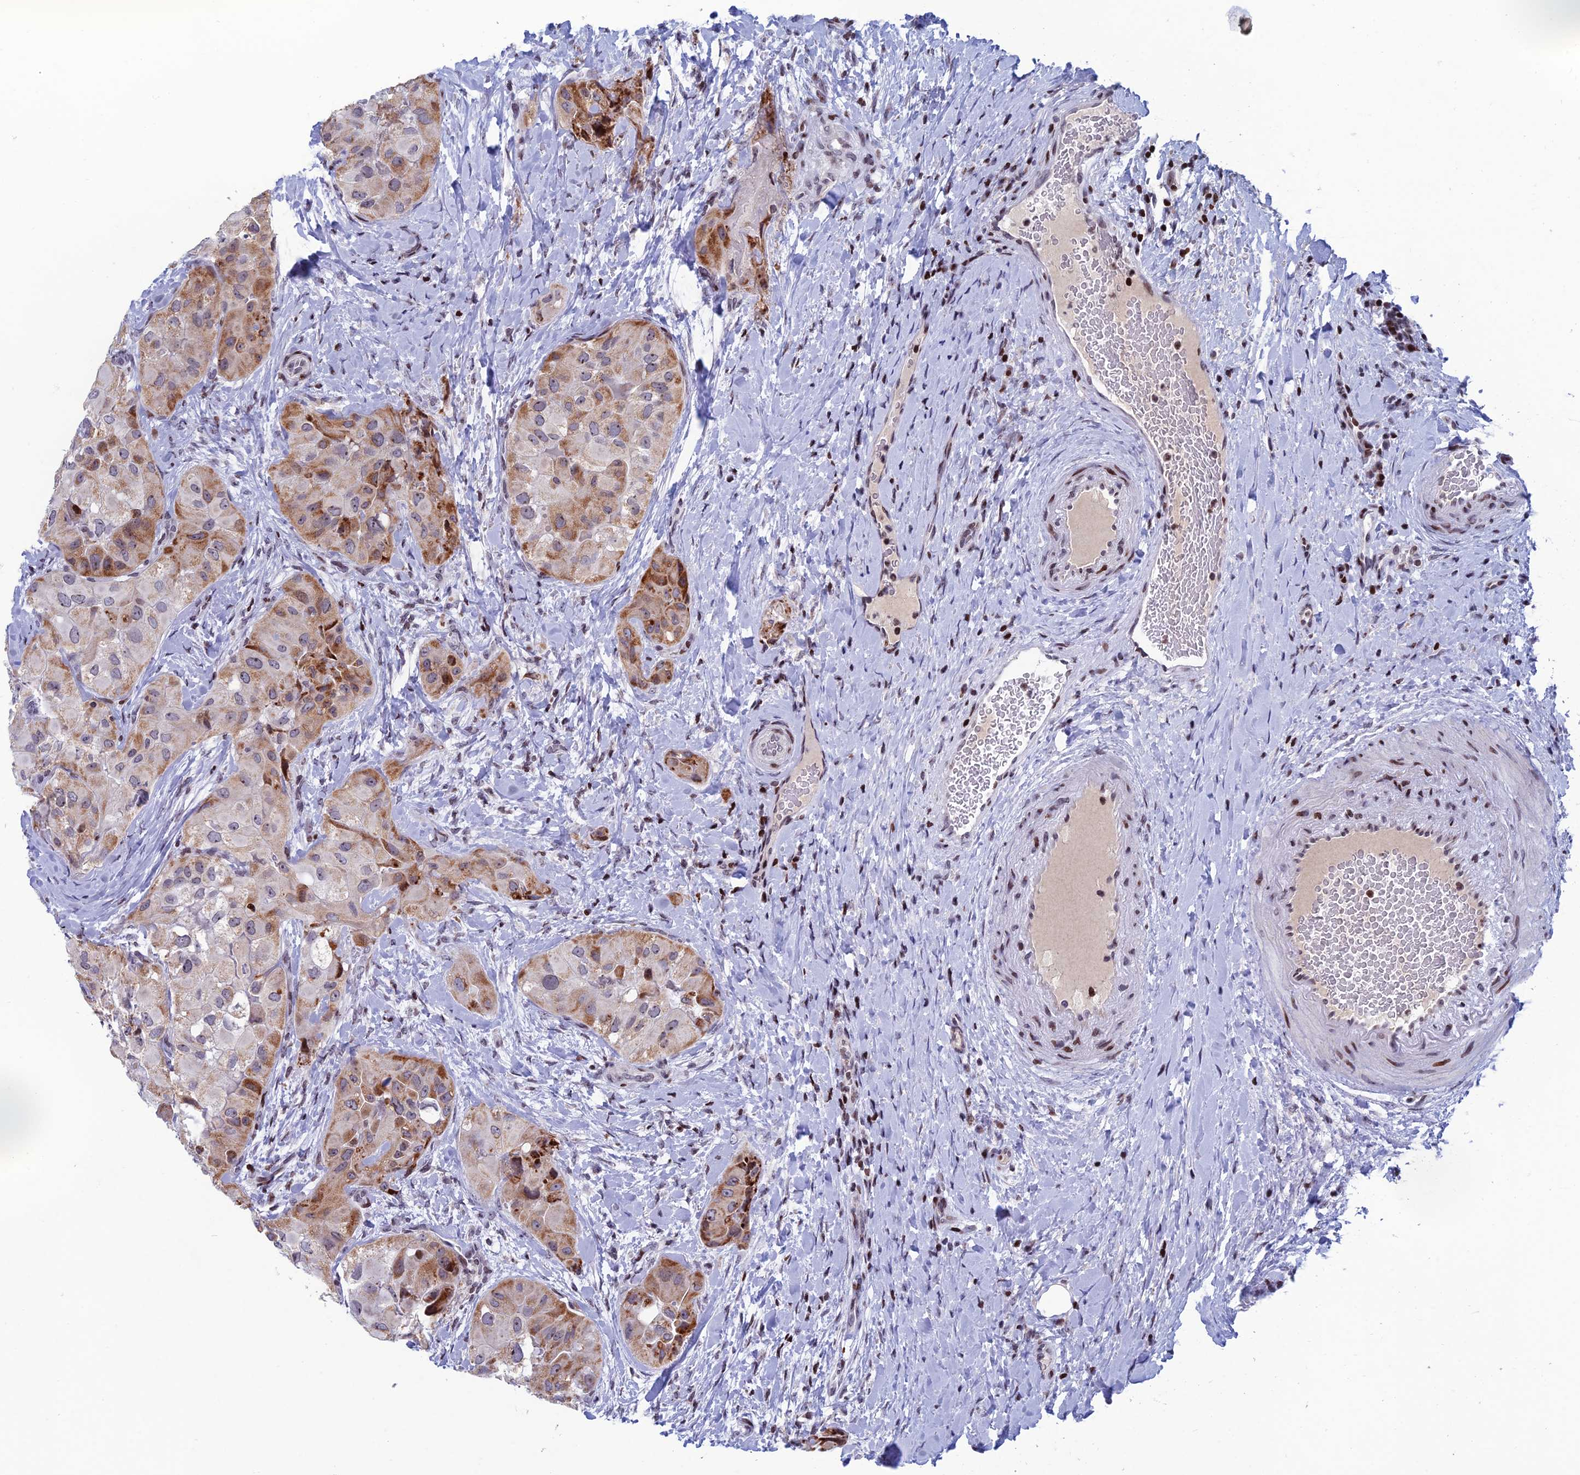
{"staining": {"intensity": "moderate", "quantity": "25%-75%", "location": "cytoplasmic/membranous"}, "tissue": "thyroid cancer", "cell_type": "Tumor cells", "image_type": "cancer", "snomed": [{"axis": "morphology", "description": "Normal tissue, NOS"}, {"axis": "morphology", "description": "Papillary adenocarcinoma, NOS"}, {"axis": "topography", "description": "Thyroid gland"}], "caption": "IHC histopathology image of human thyroid cancer stained for a protein (brown), which shows medium levels of moderate cytoplasmic/membranous staining in about 25%-75% of tumor cells.", "gene": "AFF3", "patient": {"sex": "female", "age": 59}}